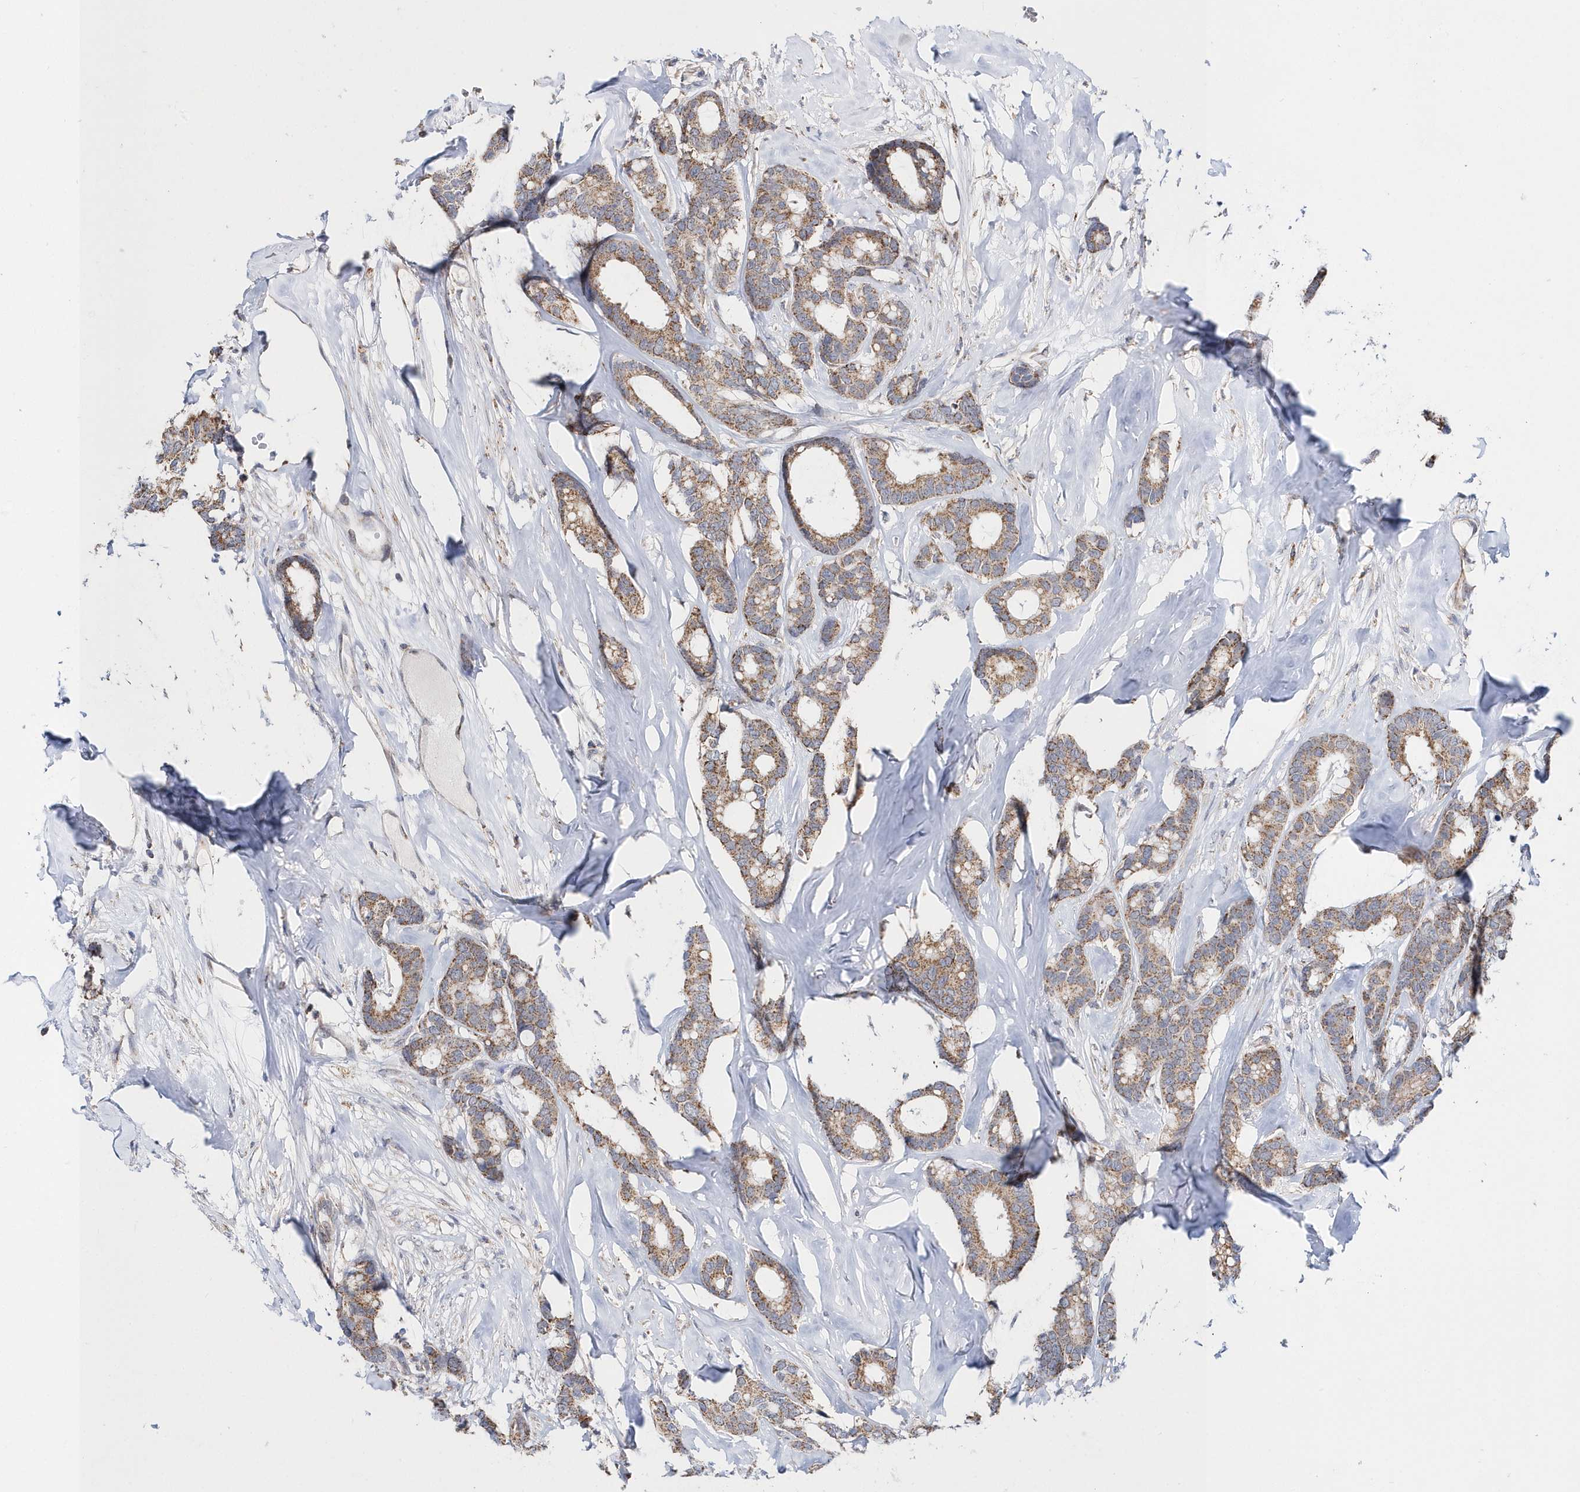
{"staining": {"intensity": "moderate", "quantity": ">75%", "location": "cytoplasmic/membranous"}, "tissue": "breast cancer", "cell_type": "Tumor cells", "image_type": "cancer", "snomed": [{"axis": "morphology", "description": "Duct carcinoma"}, {"axis": "topography", "description": "Breast"}], "caption": "Moderate cytoplasmic/membranous staining is appreciated in approximately >75% of tumor cells in breast cancer.", "gene": "SPATA5", "patient": {"sex": "female", "age": 87}}